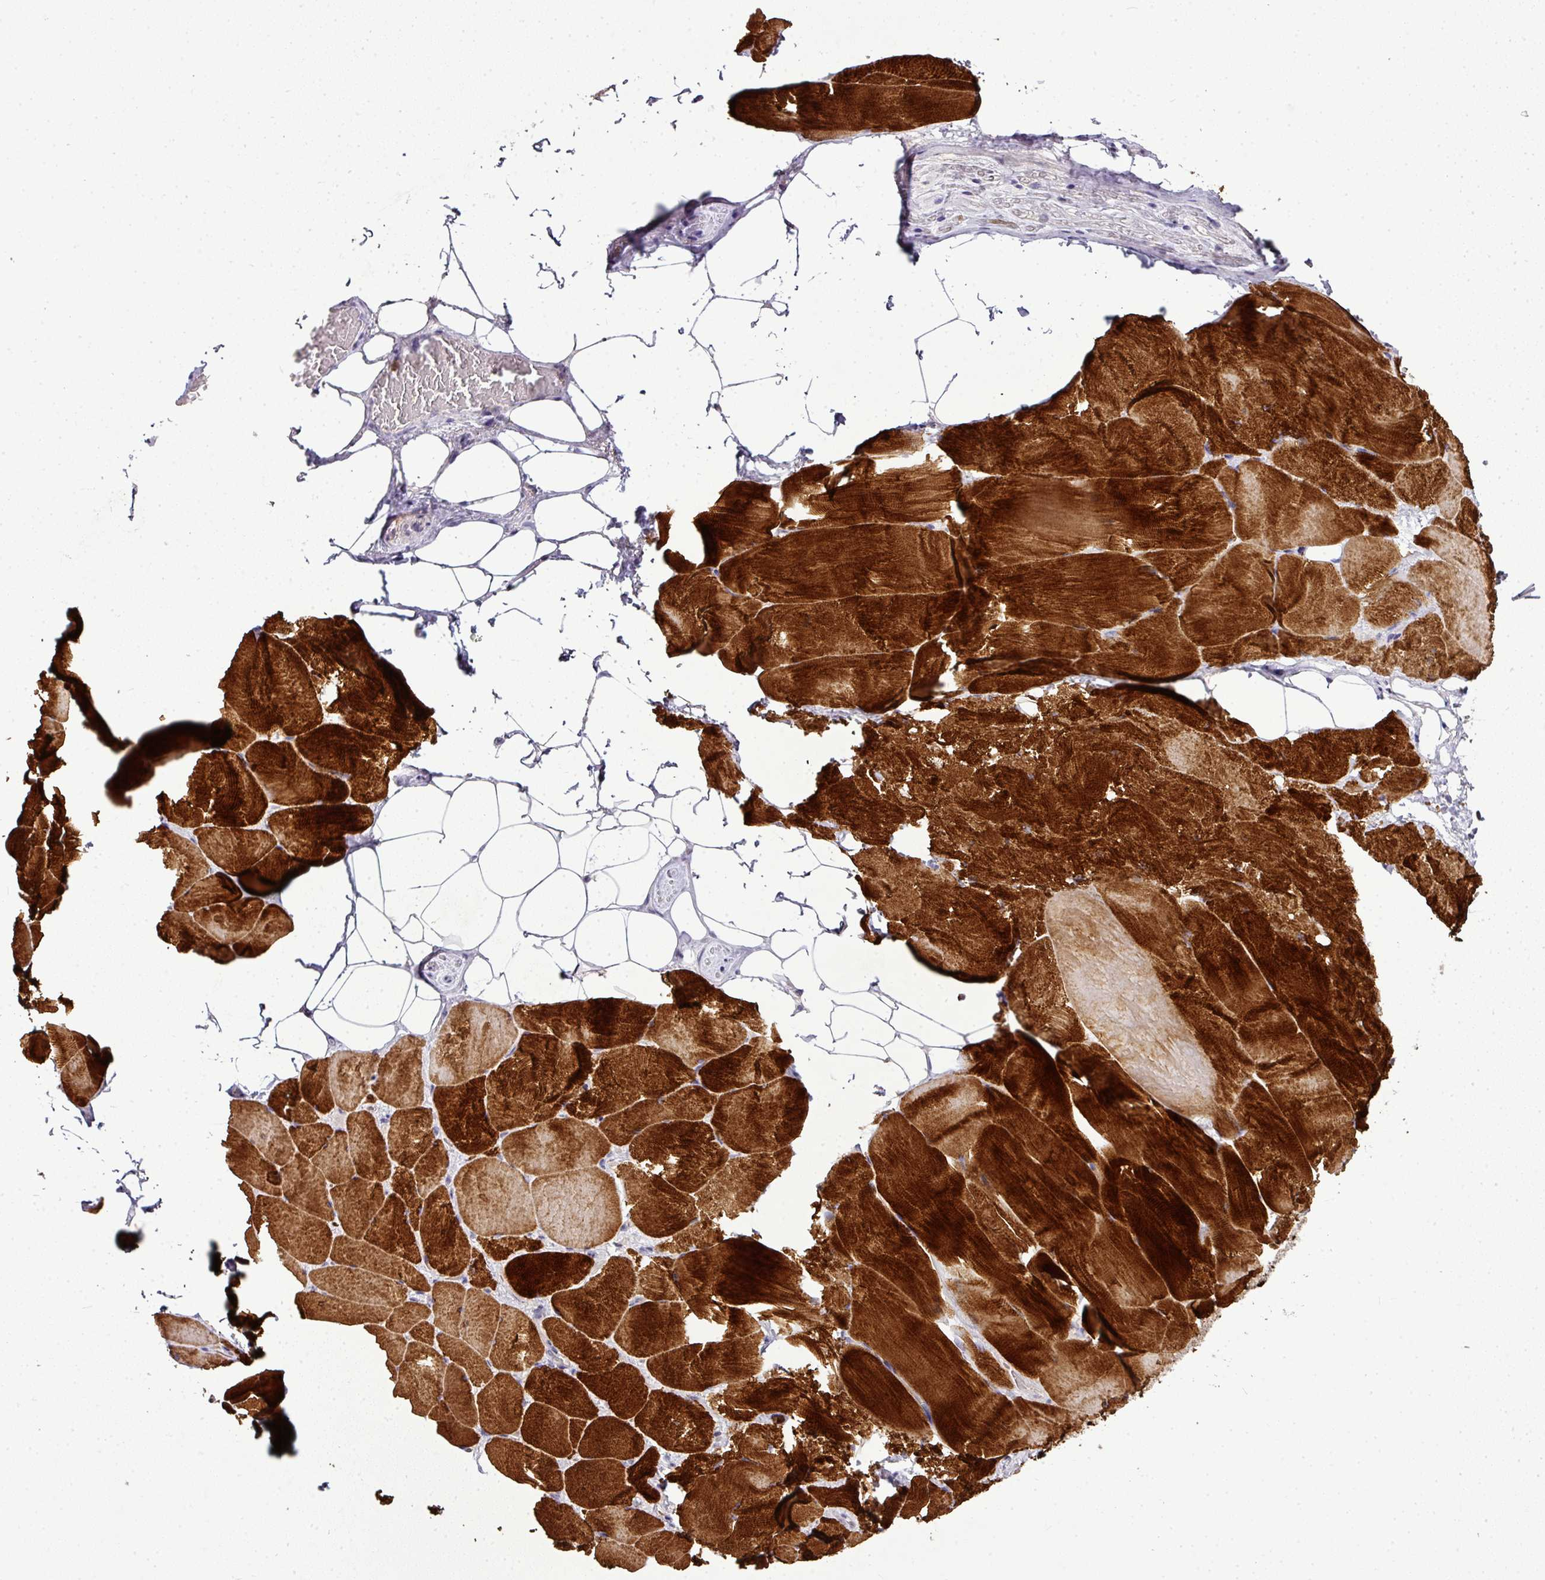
{"staining": {"intensity": "strong", "quantity": ">75%", "location": "cytoplasmic/membranous"}, "tissue": "skeletal muscle", "cell_type": "Myocytes", "image_type": "normal", "snomed": [{"axis": "morphology", "description": "Normal tissue, NOS"}, {"axis": "topography", "description": "Skeletal muscle"}], "caption": "Protein staining reveals strong cytoplasmic/membranous expression in about >75% of myocytes in unremarkable skeletal muscle. (brown staining indicates protein expression, while blue staining denotes nuclei).", "gene": "CAB39L", "patient": {"sex": "female", "age": 64}}